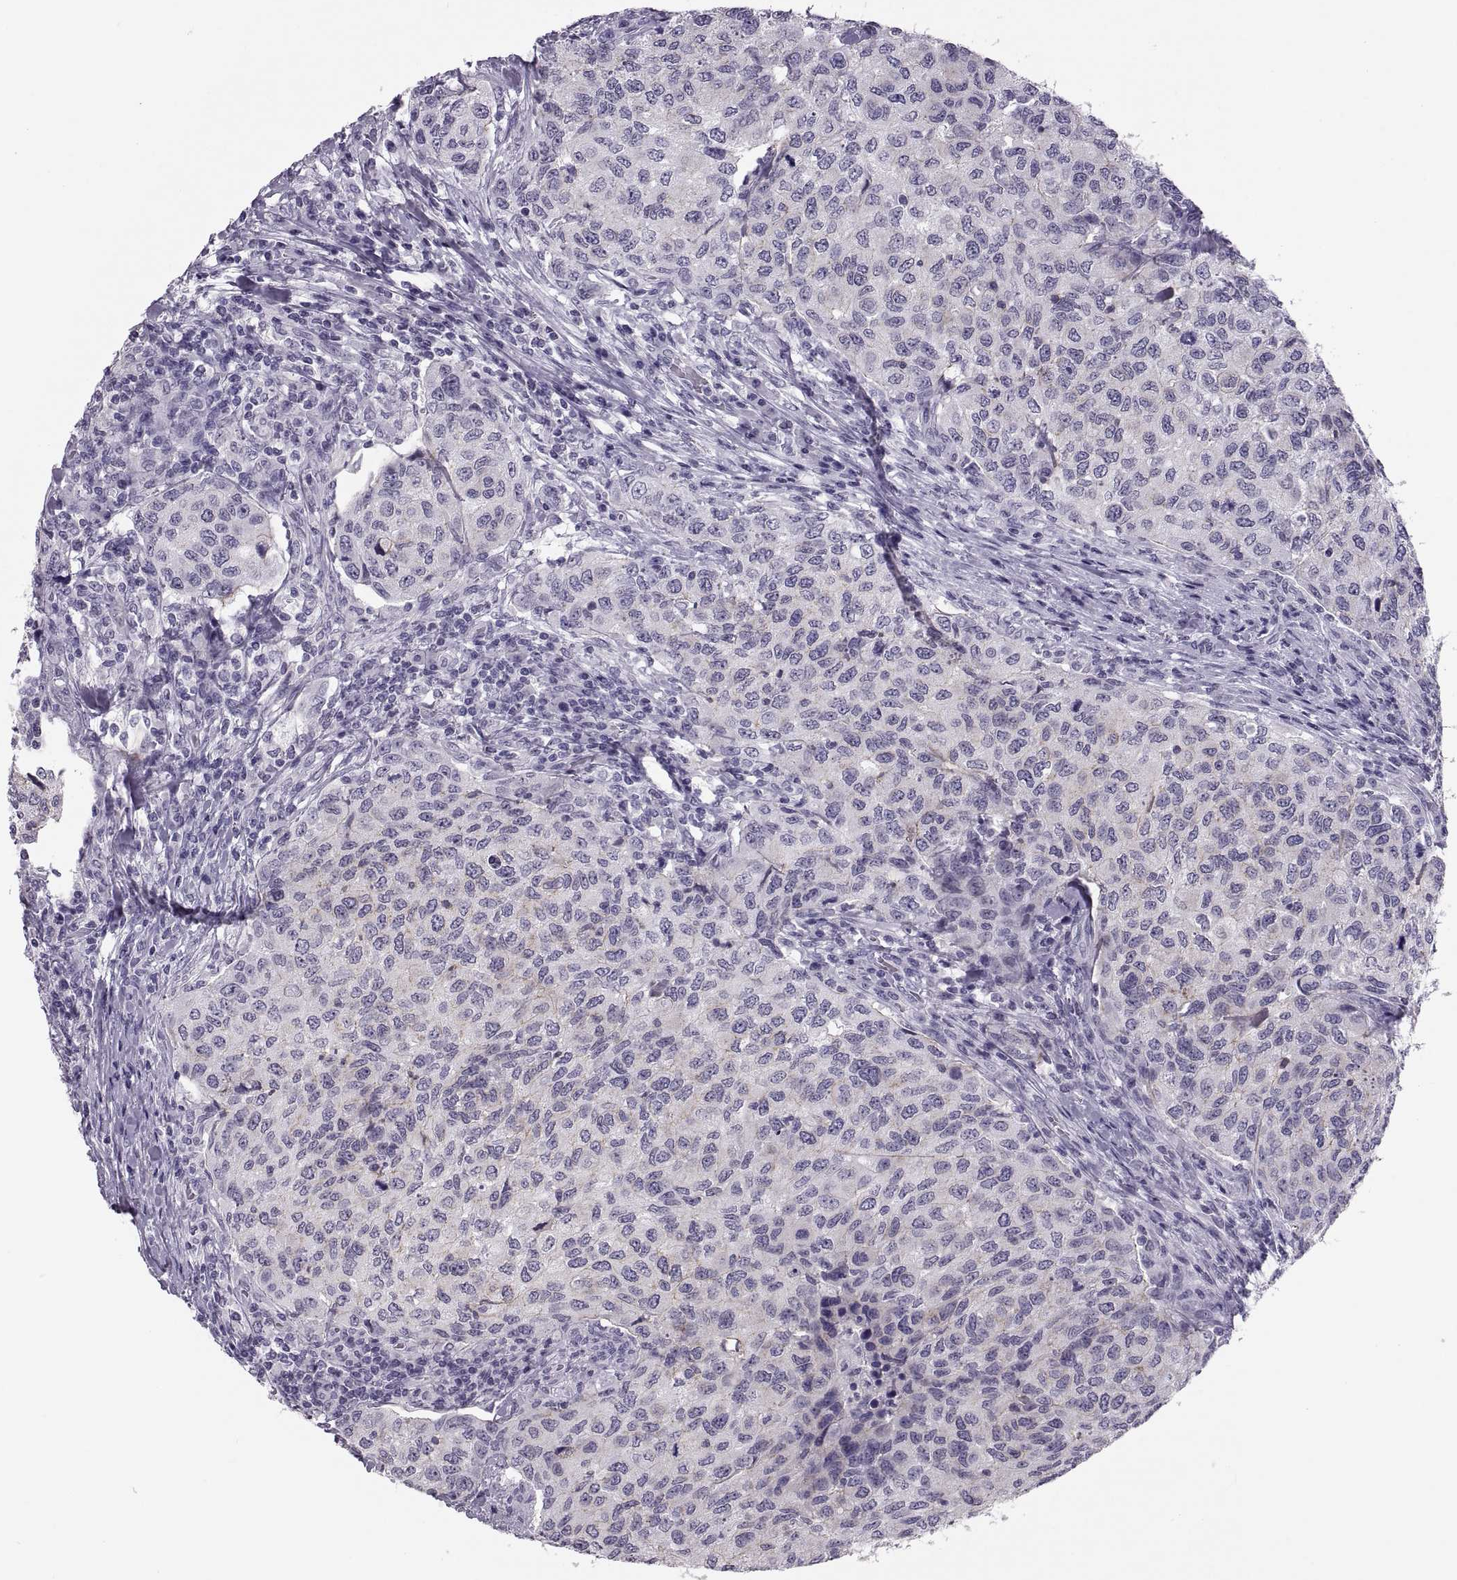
{"staining": {"intensity": "negative", "quantity": "none", "location": "none"}, "tissue": "urothelial cancer", "cell_type": "Tumor cells", "image_type": "cancer", "snomed": [{"axis": "morphology", "description": "Urothelial carcinoma, High grade"}, {"axis": "topography", "description": "Urinary bladder"}], "caption": "There is no significant positivity in tumor cells of urothelial cancer.", "gene": "QRICH2", "patient": {"sex": "female", "age": 78}}